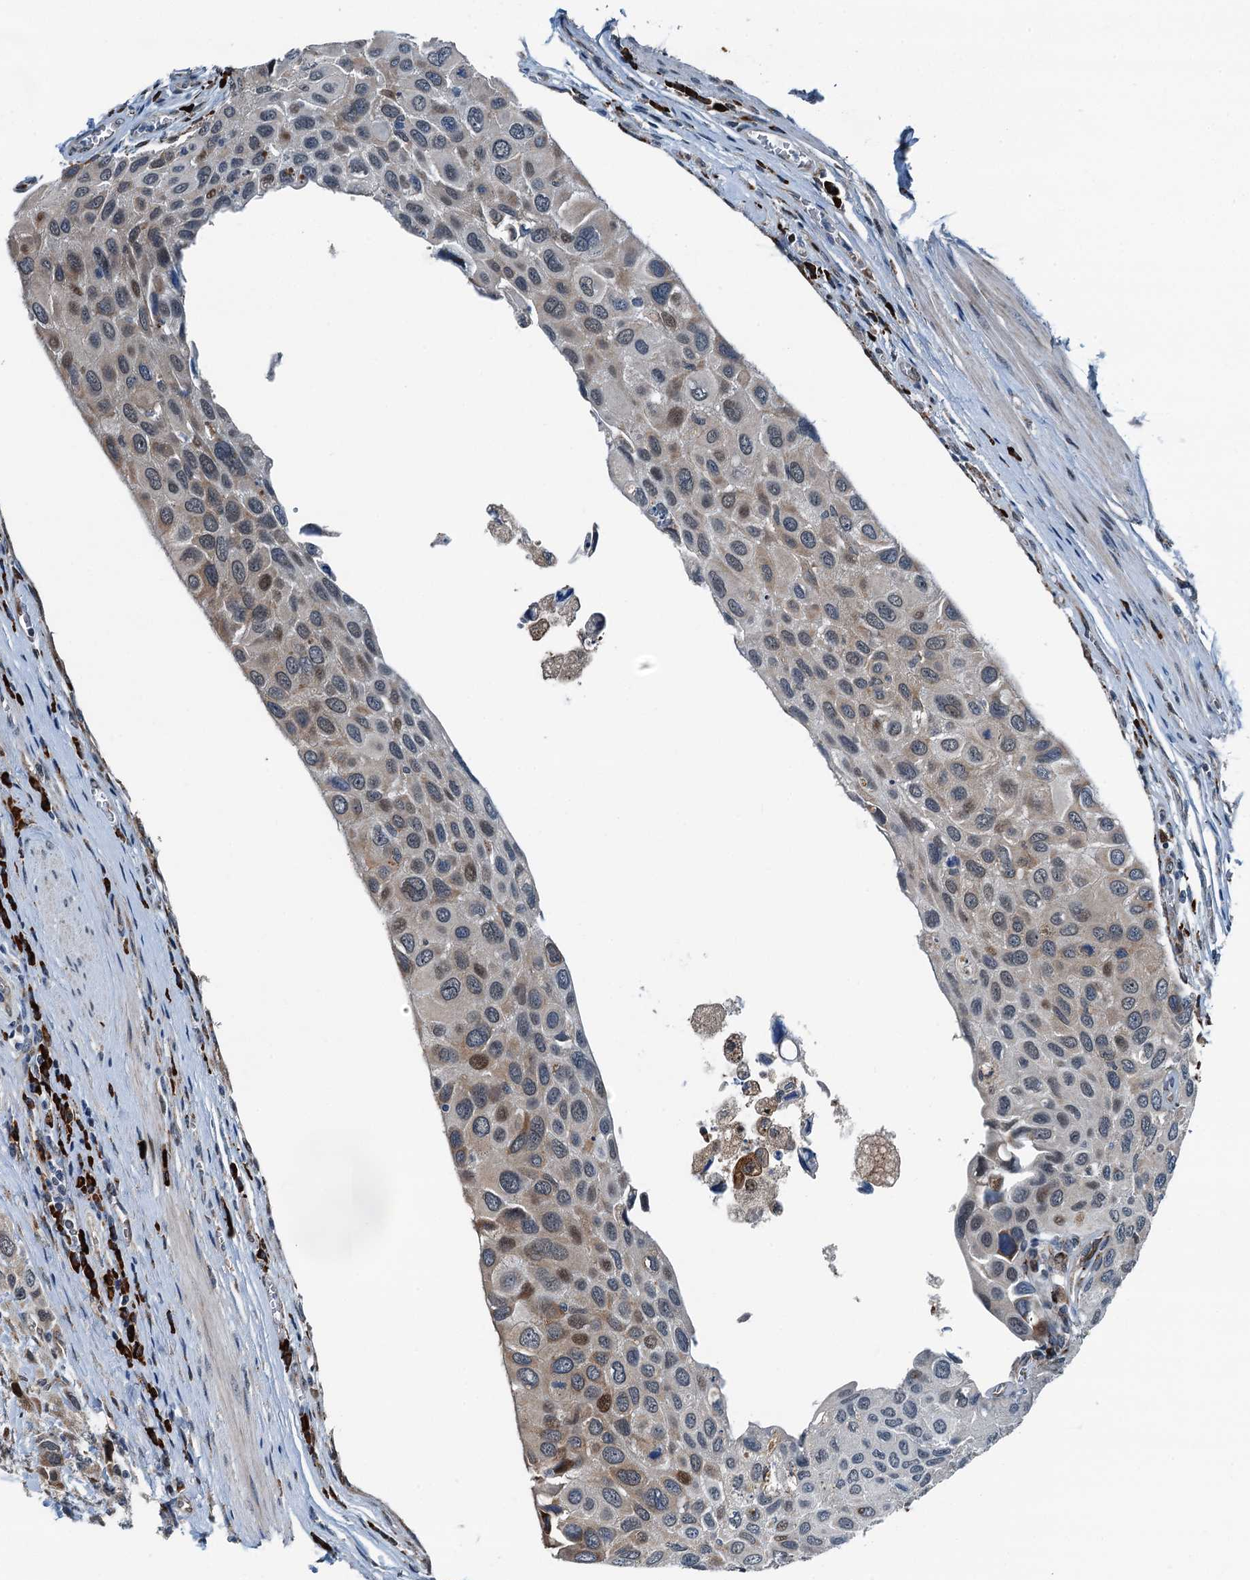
{"staining": {"intensity": "moderate", "quantity": "<25%", "location": "cytoplasmic/membranous,nuclear"}, "tissue": "urothelial cancer", "cell_type": "Tumor cells", "image_type": "cancer", "snomed": [{"axis": "morphology", "description": "Urothelial carcinoma, High grade"}, {"axis": "topography", "description": "Urinary bladder"}], "caption": "Human urothelial cancer stained with a protein marker exhibits moderate staining in tumor cells.", "gene": "TAMALIN", "patient": {"sex": "male", "age": 50}}